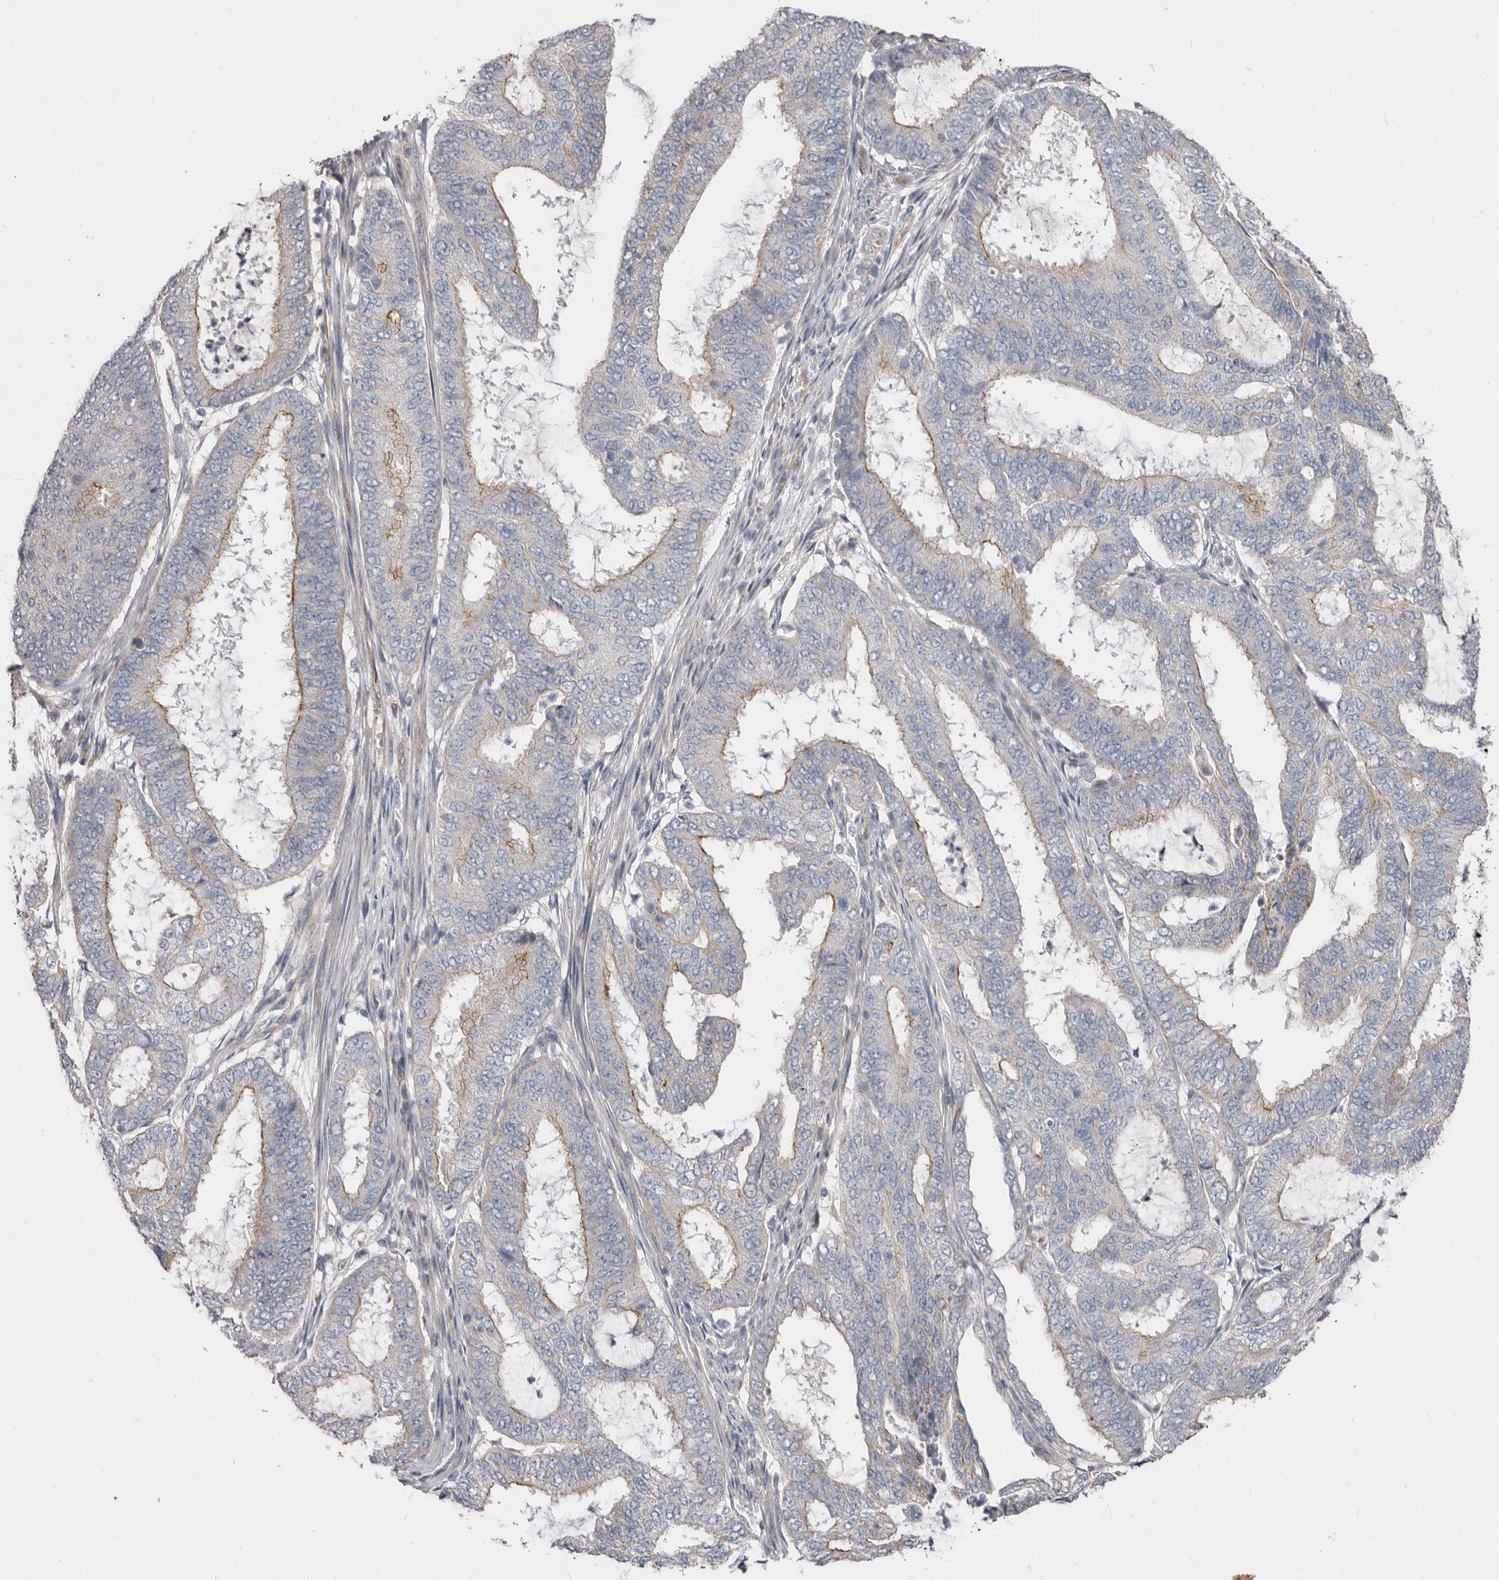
{"staining": {"intensity": "moderate", "quantity": ">75%", "location": "cytoplasmic/membranous"}, "tissue": "endometrial cancer", "cell_type": "Tumor cells", "image_type": "cancer", "snomed": [{"axis": "morphology", "description": "Adenocarcinoma, NOS"}, {"axis": "topography", "description": "Endometrium"}], "caption": "Immunohistochemistry photomicrograph of endometrial adenocarcinoma stained for a protein (brown), which reveals medium levels of moderate cytoplasmic/membranous positivity in about >75% of tumor cells.", "gene": "FMO2", "patient": {"sex": "female", "age": 51}}